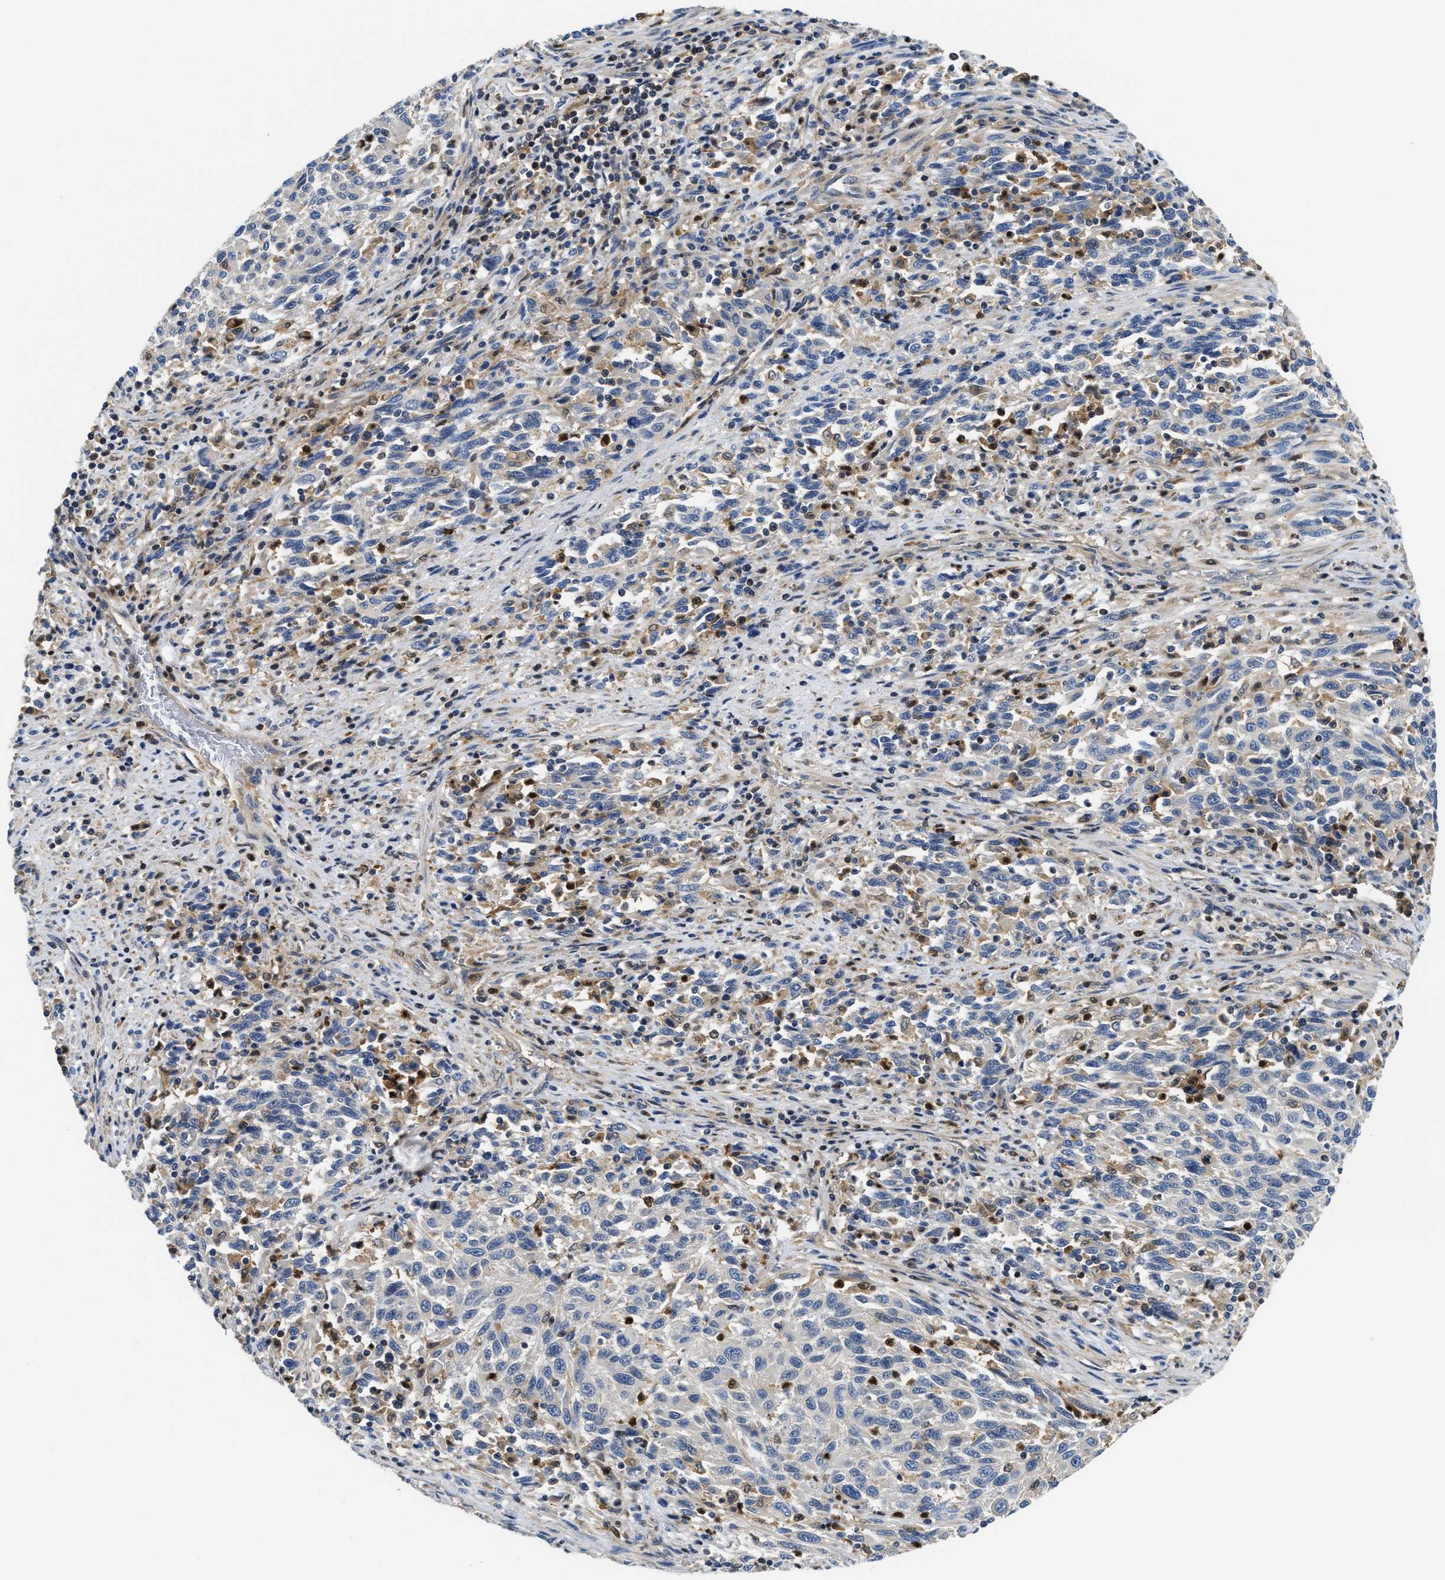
{"staining": {"intensity": "negative", "quantity": "none", "location": "none"}, "tissue": "melanoma", "cell_type": "Tumor cells", "image_type": "cancer", "snomed": [{"axis": "morphology", "description": "Malignant melanoma, Metastatic site"}, {"axis": "topography", "description": "Lymph node"}], "caption": "The immunohistochemistry (IHC) micrograph has no significant staining in tumor cells of melanoma tissue.", "gene": "OSTF1", "patient": {"sex": "male", "age": 61}}